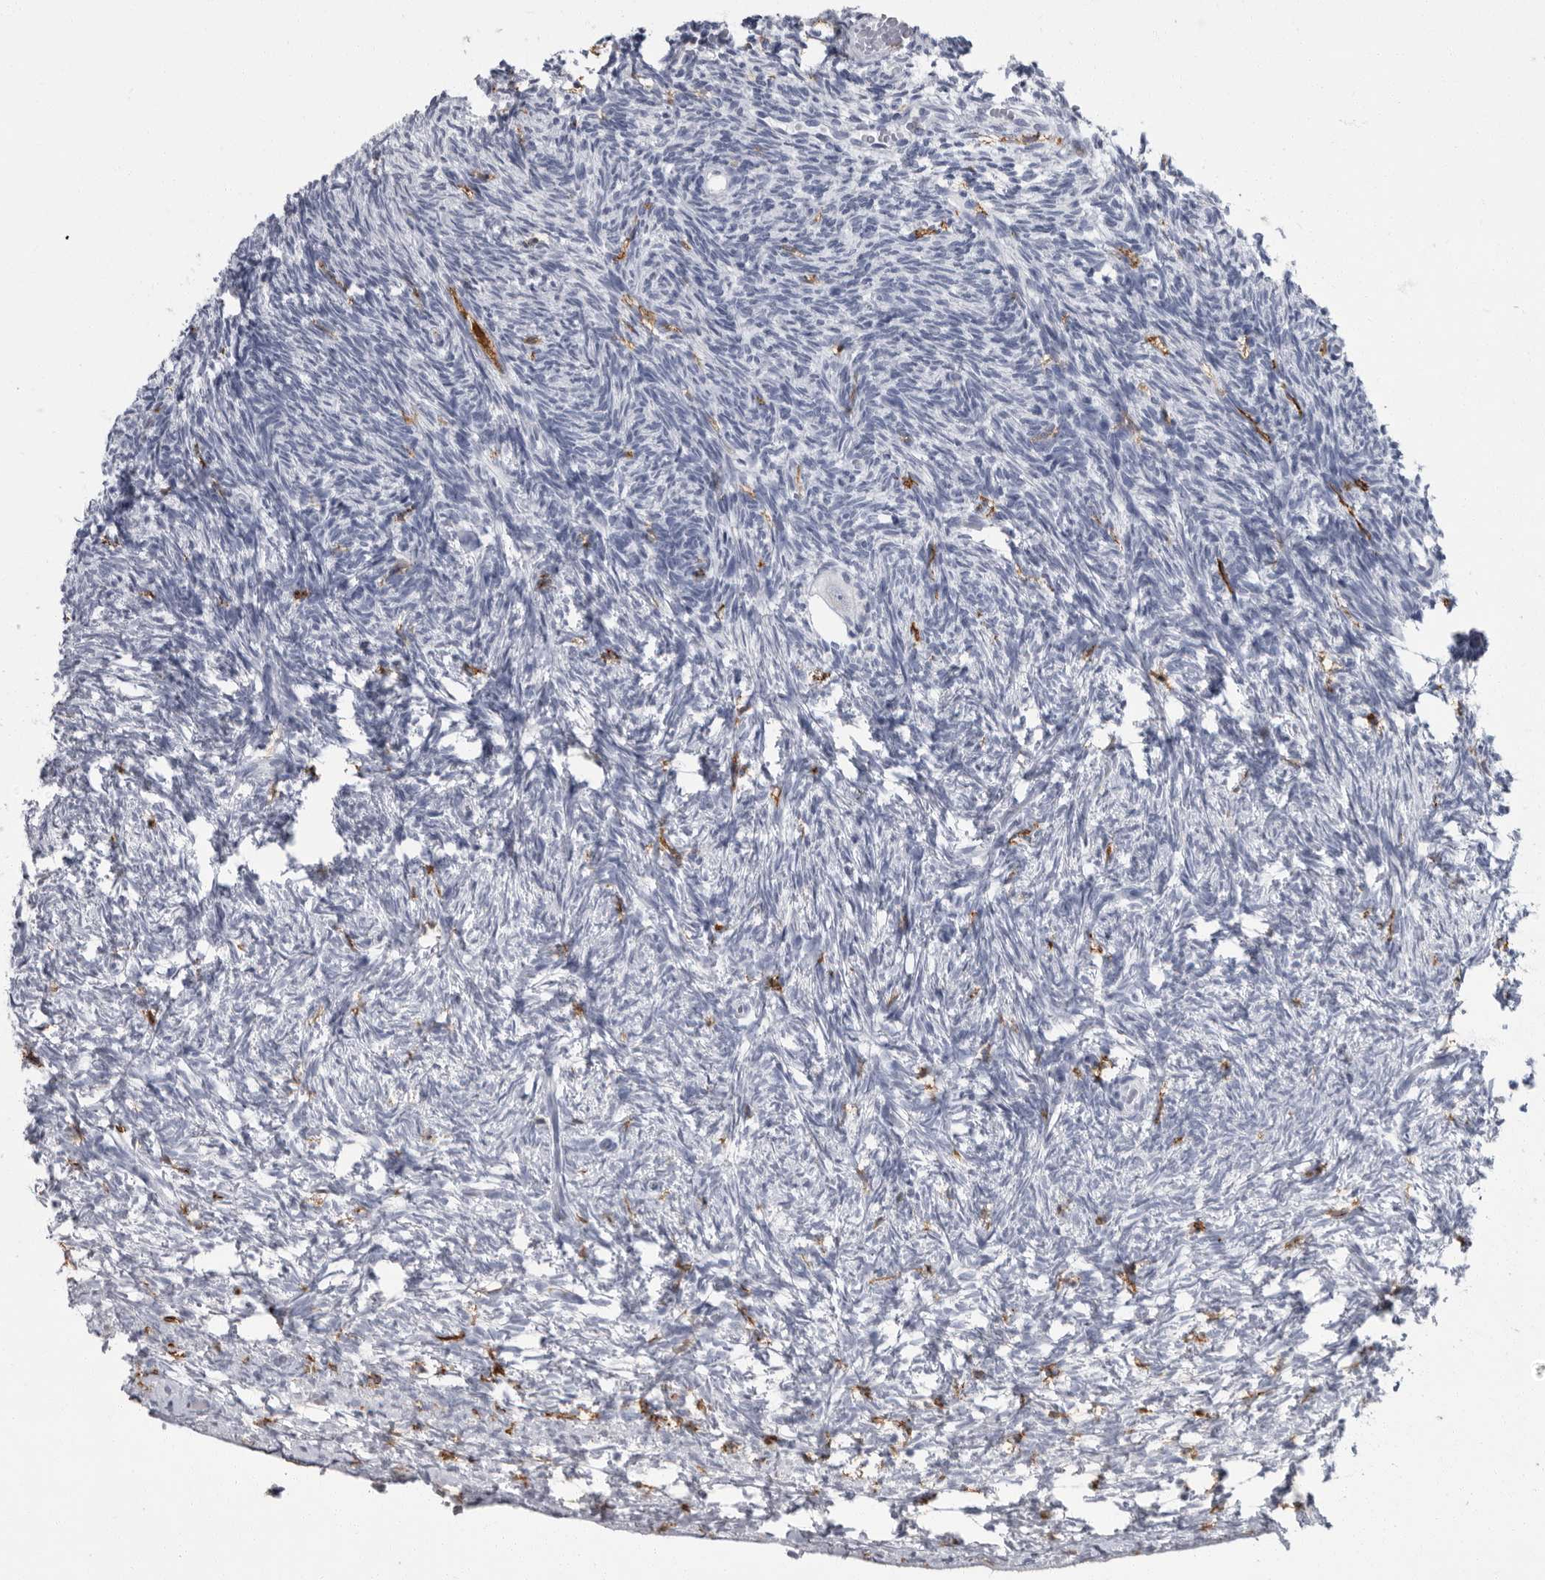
{"staining": {"intensity": "negative", "quantity": "none", "location": "none"}, "tissue": "ovary", "cell_type": "Follicle cells", "image_type": "normal", "snomed": [{"axis": "morphology", "description": "Normal tissue, NOS"}, {"axis": "topography", "description": "Ovary"}], "caption": "Immunohistochemistry of benign human ovary exhibits no expression in follicle cells.", "gene": "FCER1G", "patient": {"sex": "female", "age": 34}}